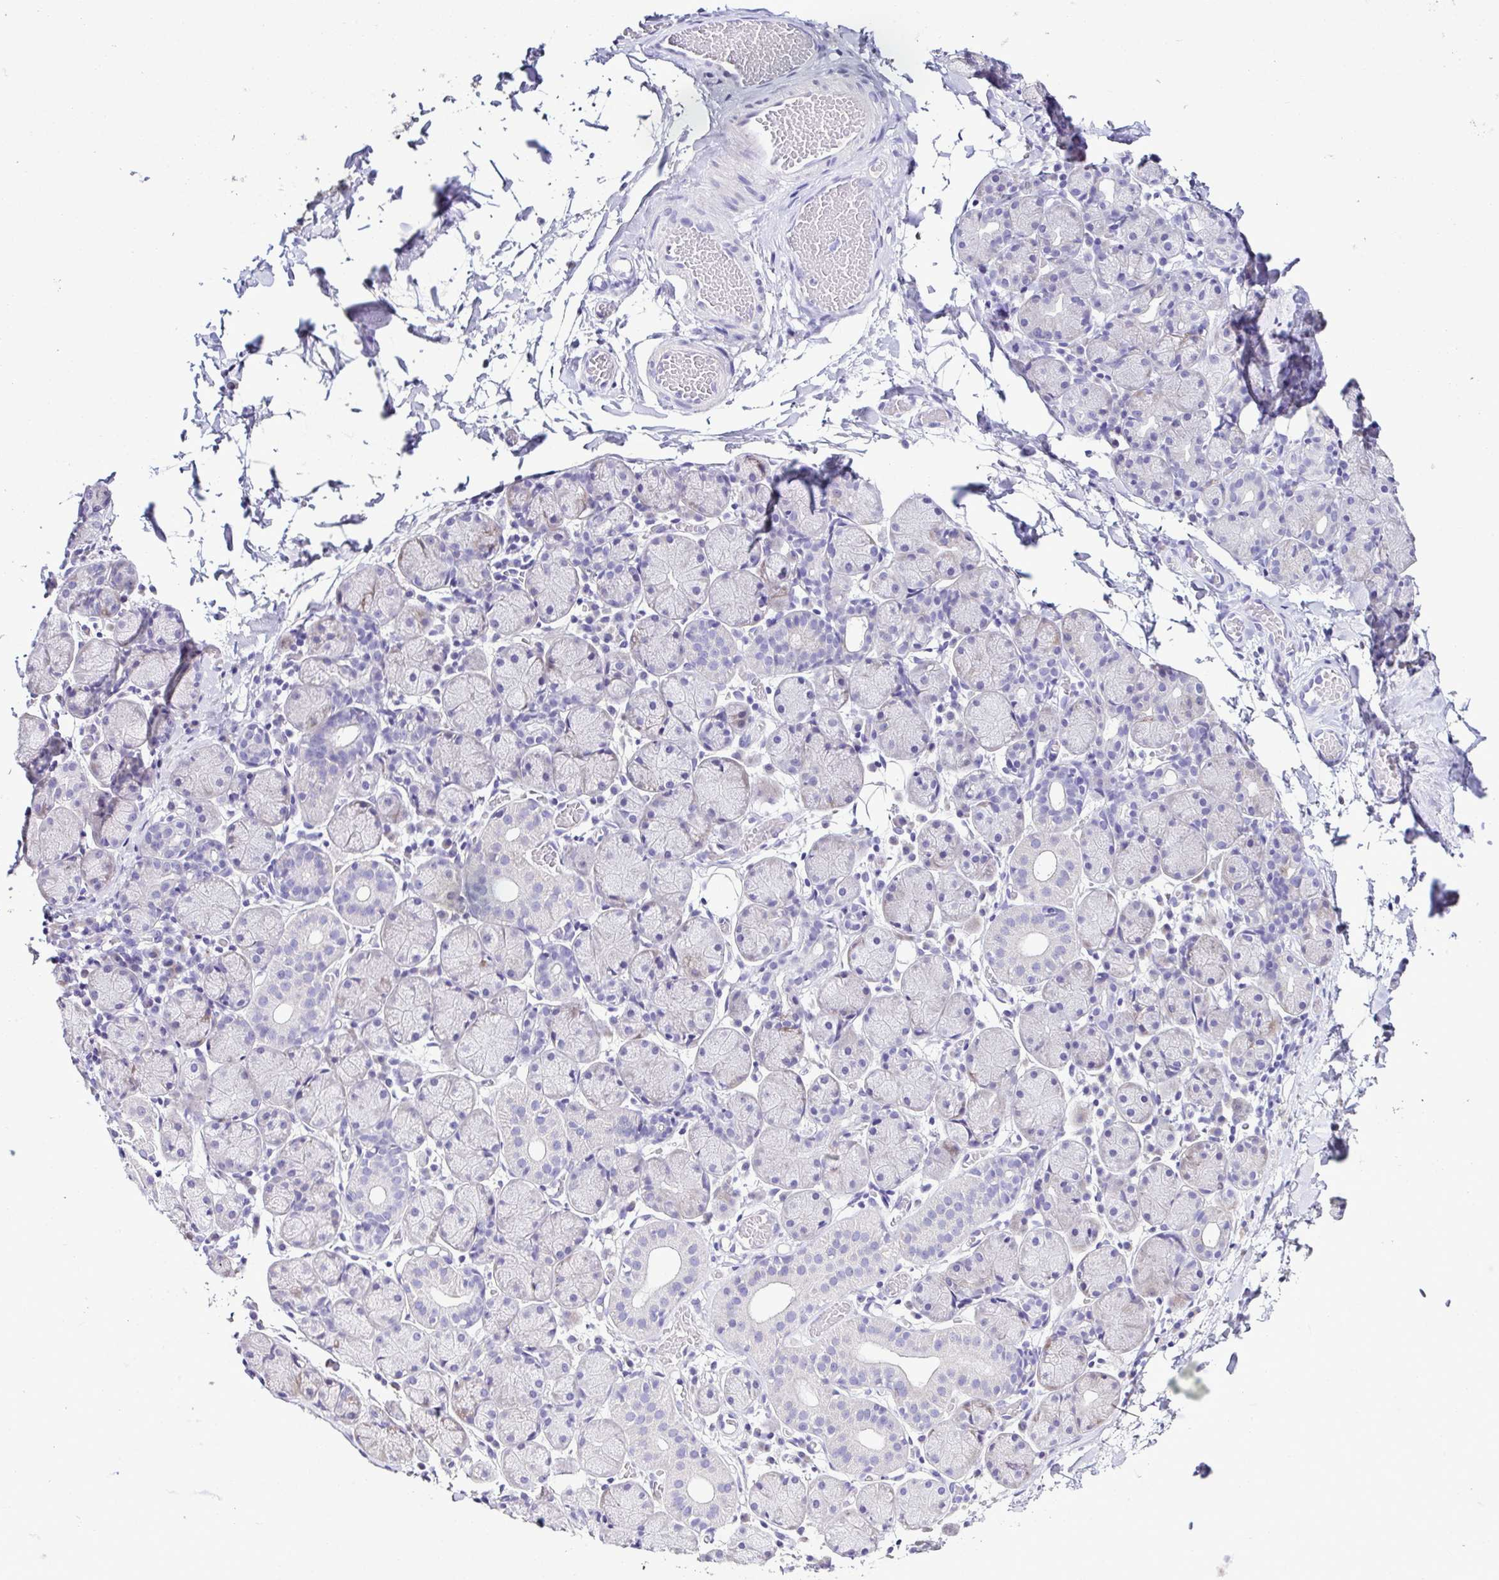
{"staining": {"intensity": "negative", "quantity": "none", "location": "none"}, "tissue": "salivary gland", "cell_type": "Glandular cells", "image_type": "normal", "snomed": [{"axis": "morphology", "description": "Normal tissue, NOS"}, {"axis": "topography", "description": "Salivary gland"}], "caption": "Immunohistochemistry of unremarkable human salivary gland reveals no positivity in glandular cells.", "gene": "SRL", "patient": {"sex": "female", "age": 24}}